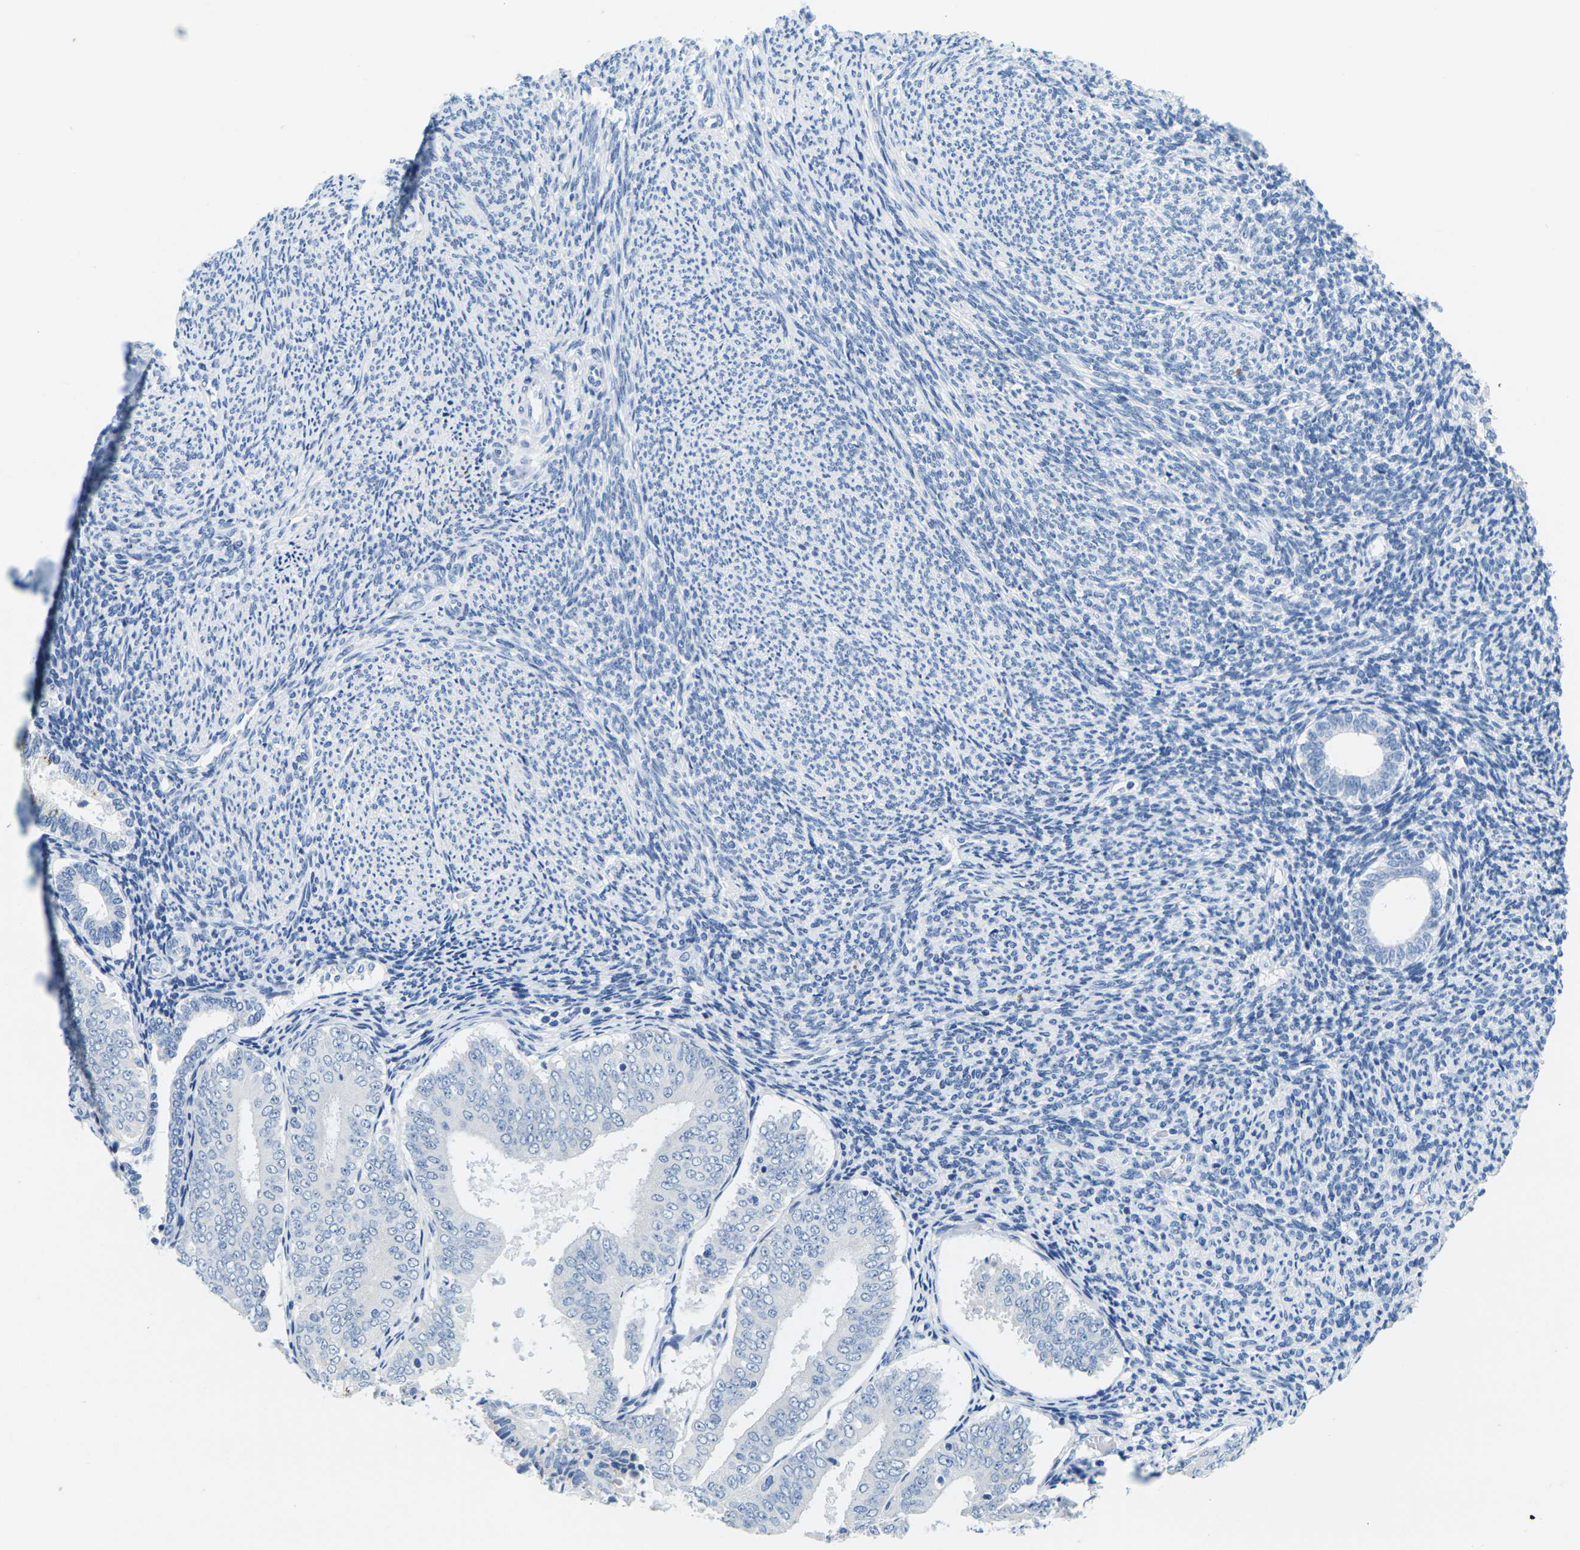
{"staining": {"intensity": "negative", "quantity": "none", "location": "none"}, "tissue": "endometrial cancer", "cell_type": "Tumor cells", "image_type": "cancer", "snomed": [{"axis": "morphology", "description": "Adenocarcinoma, NOS"}, {"axis": "topography", "description": "Endometrium"}], "caption": "Endometrial cancer (adenocarcinoma) was stained to show a protein in brown. There is no significant staining in tumor cells.", "gene": "FAM3D", "patient": {"sex": "female", "age": 63}}